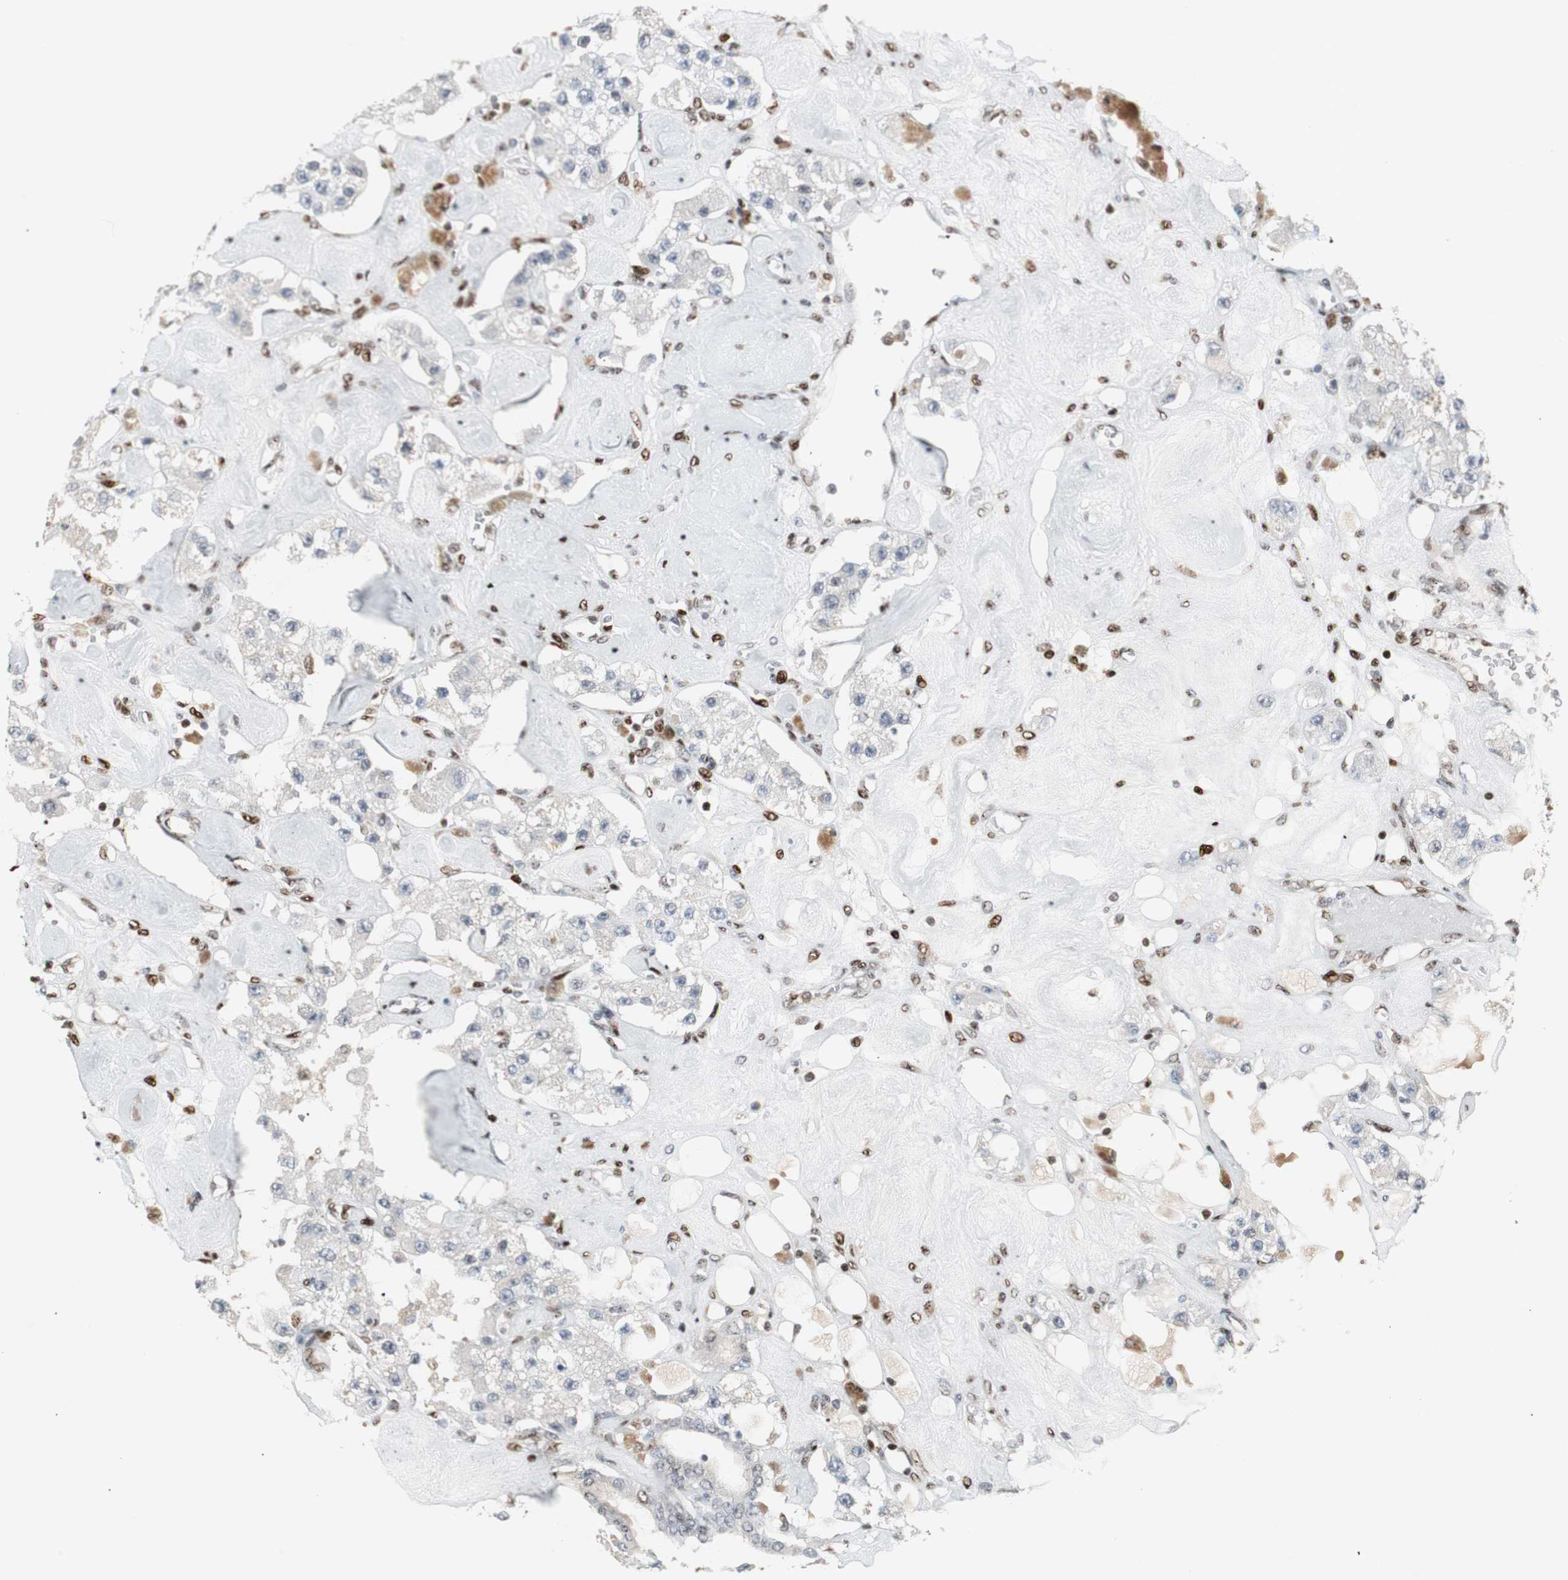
{"staining": {"intensity": "negative", "quantity": "none", "location": "none"}, "tissue": "carcinoid", "cell_type": "Tumor cells", "image_type": "cancer", "snomed": [{"axis": "morphology", "description": "Carcinoid, malignant, NOS"}, {"axis": "topography", "description": "Pancreas"}], "caption": "Carcinoid (malignant) was stained to show a protein in brown. There is no significant expression in tumor cells.", "gene": "GRK2", "patient": {"sex": "male", "age": 41}}